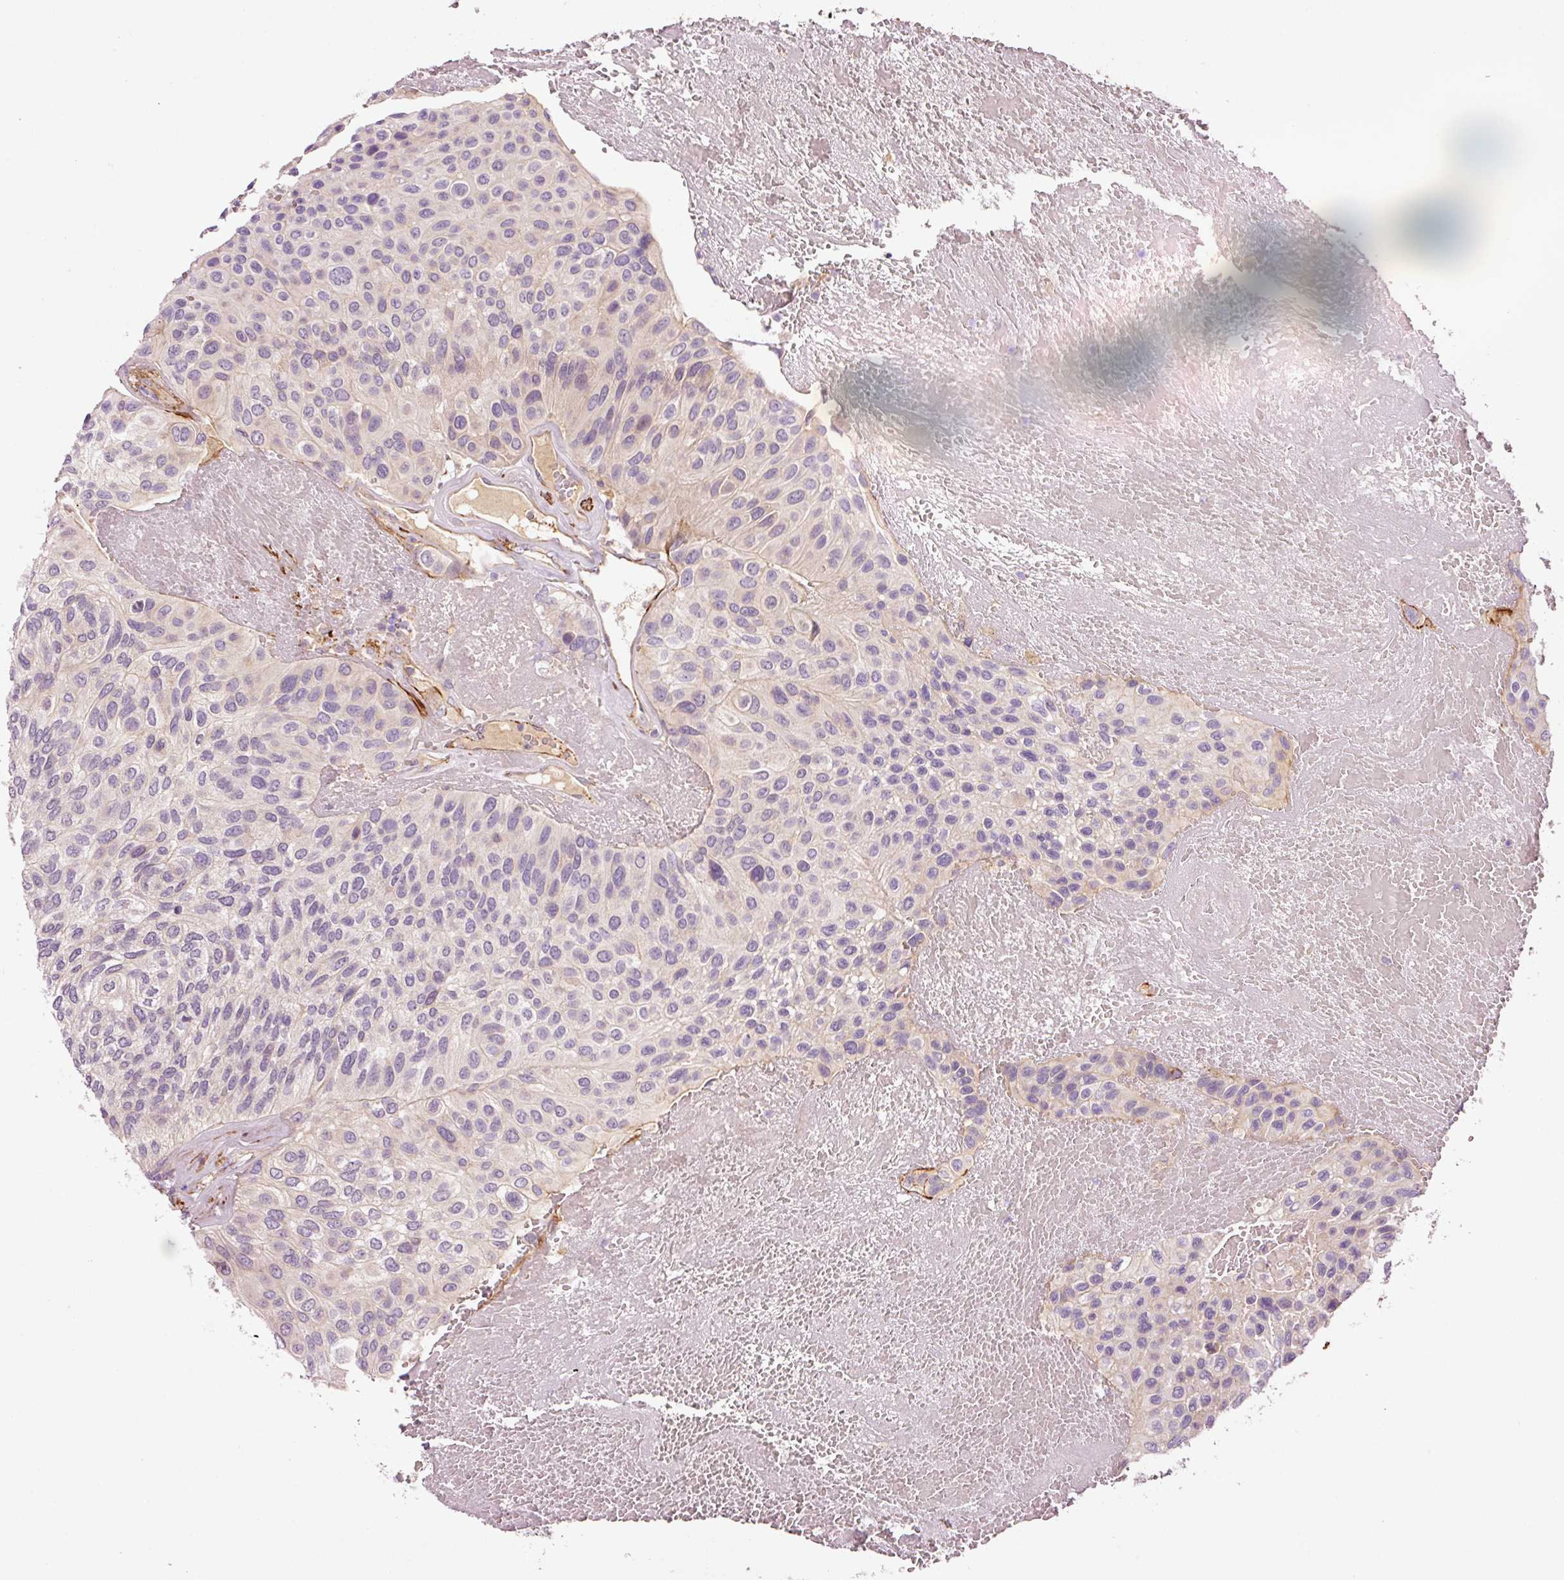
{"staining": {"intensity": "negative", "quantity": "none", "location": "none"}, "tissue": "urothelial cancer", "cell_type": "Tumor cells", "image_type": "cancer", "snomed": [{"axis": "morphology", "description": "Urothelial carcinoma, High grade"}, {"axis": "topography", "description": "Urinary bladder"}], "caption": "Tumor cells show no significant protein positivity in urothelial cancer.", "gene": "ANKRD20A1", "patient": {"sex": "male", "age": 66}}